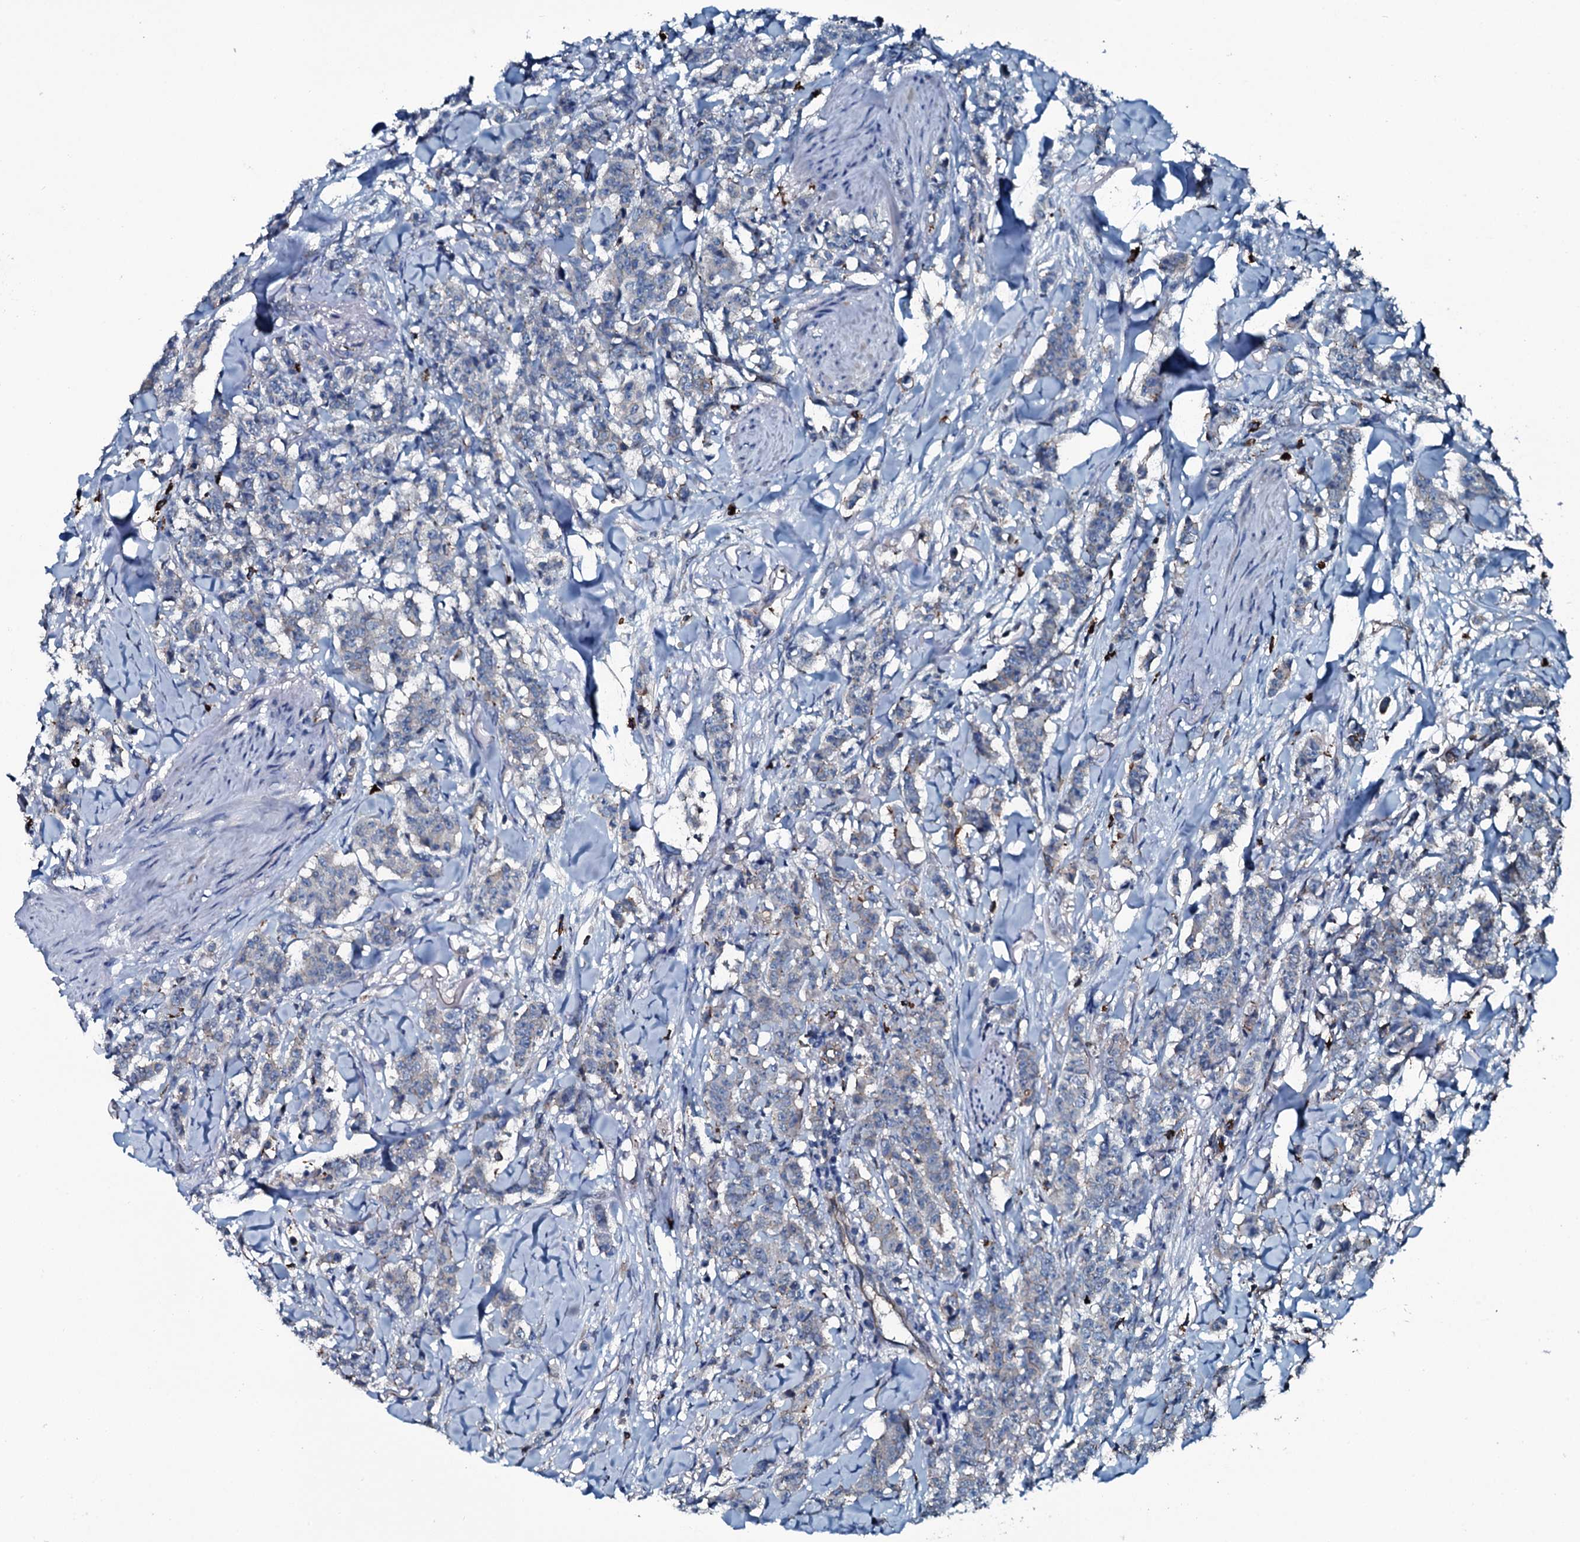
{"staining": {"intensity": "negative", "quantity": "none", "location": "none"}, "tissue": "breast cancer", "cell_type": "Tumor cells", "image_type": "cancer", "snomed": [{"axis": "morphology", "description": "Duct carcinoma"}, {"axis": "topography", "description": "Breast"}], "caption": "Protein analysis of breast invasive ductal carcinoma shows no significant positivity in tumor cells.", "gene": "SLC25A38", "patient": {"sex": "female", "age": 40}}